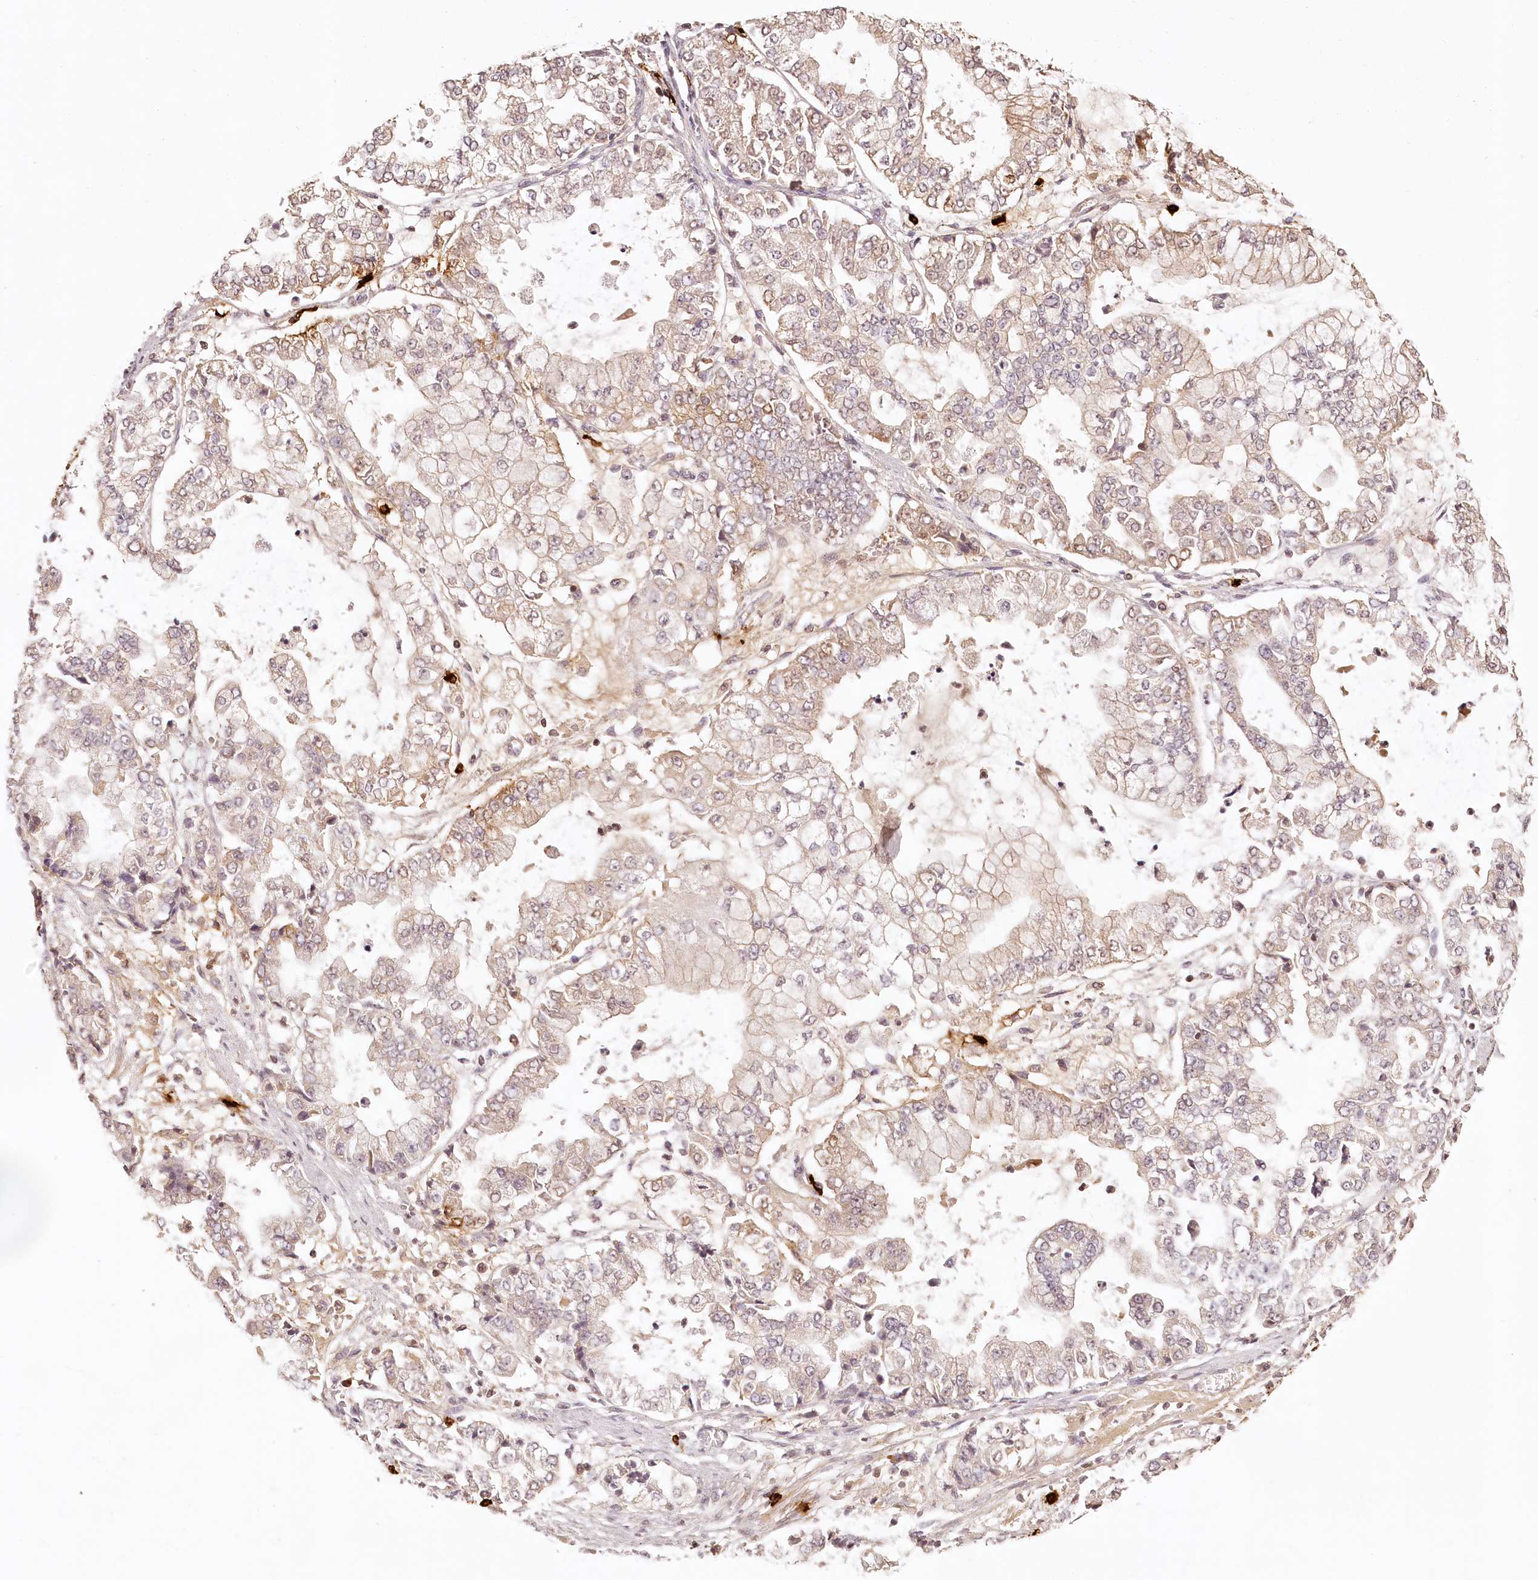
{"staining": {"intensity": "weak", "quantity": "25%-75%", "location": "cytoplasmic/membranous"}, "tissue": "stomach cancer", "cell_type": "Tumor cells", "image_type": "cancer", "snomed": [{"axis": "morphology", "description": "Adenocarcinoma, NOS"}, {"axis": "topography", "description": "Stomach"}], "caption": "This image reveals immunohistochemistry staining of human stomach adenocarcinoma, with low weak cytoplasmic/membranous positivity in approximately 25%-75% of tumor cells.", "gene": "SYNGR1", "patient": {"sex": "male", "age": 76}}